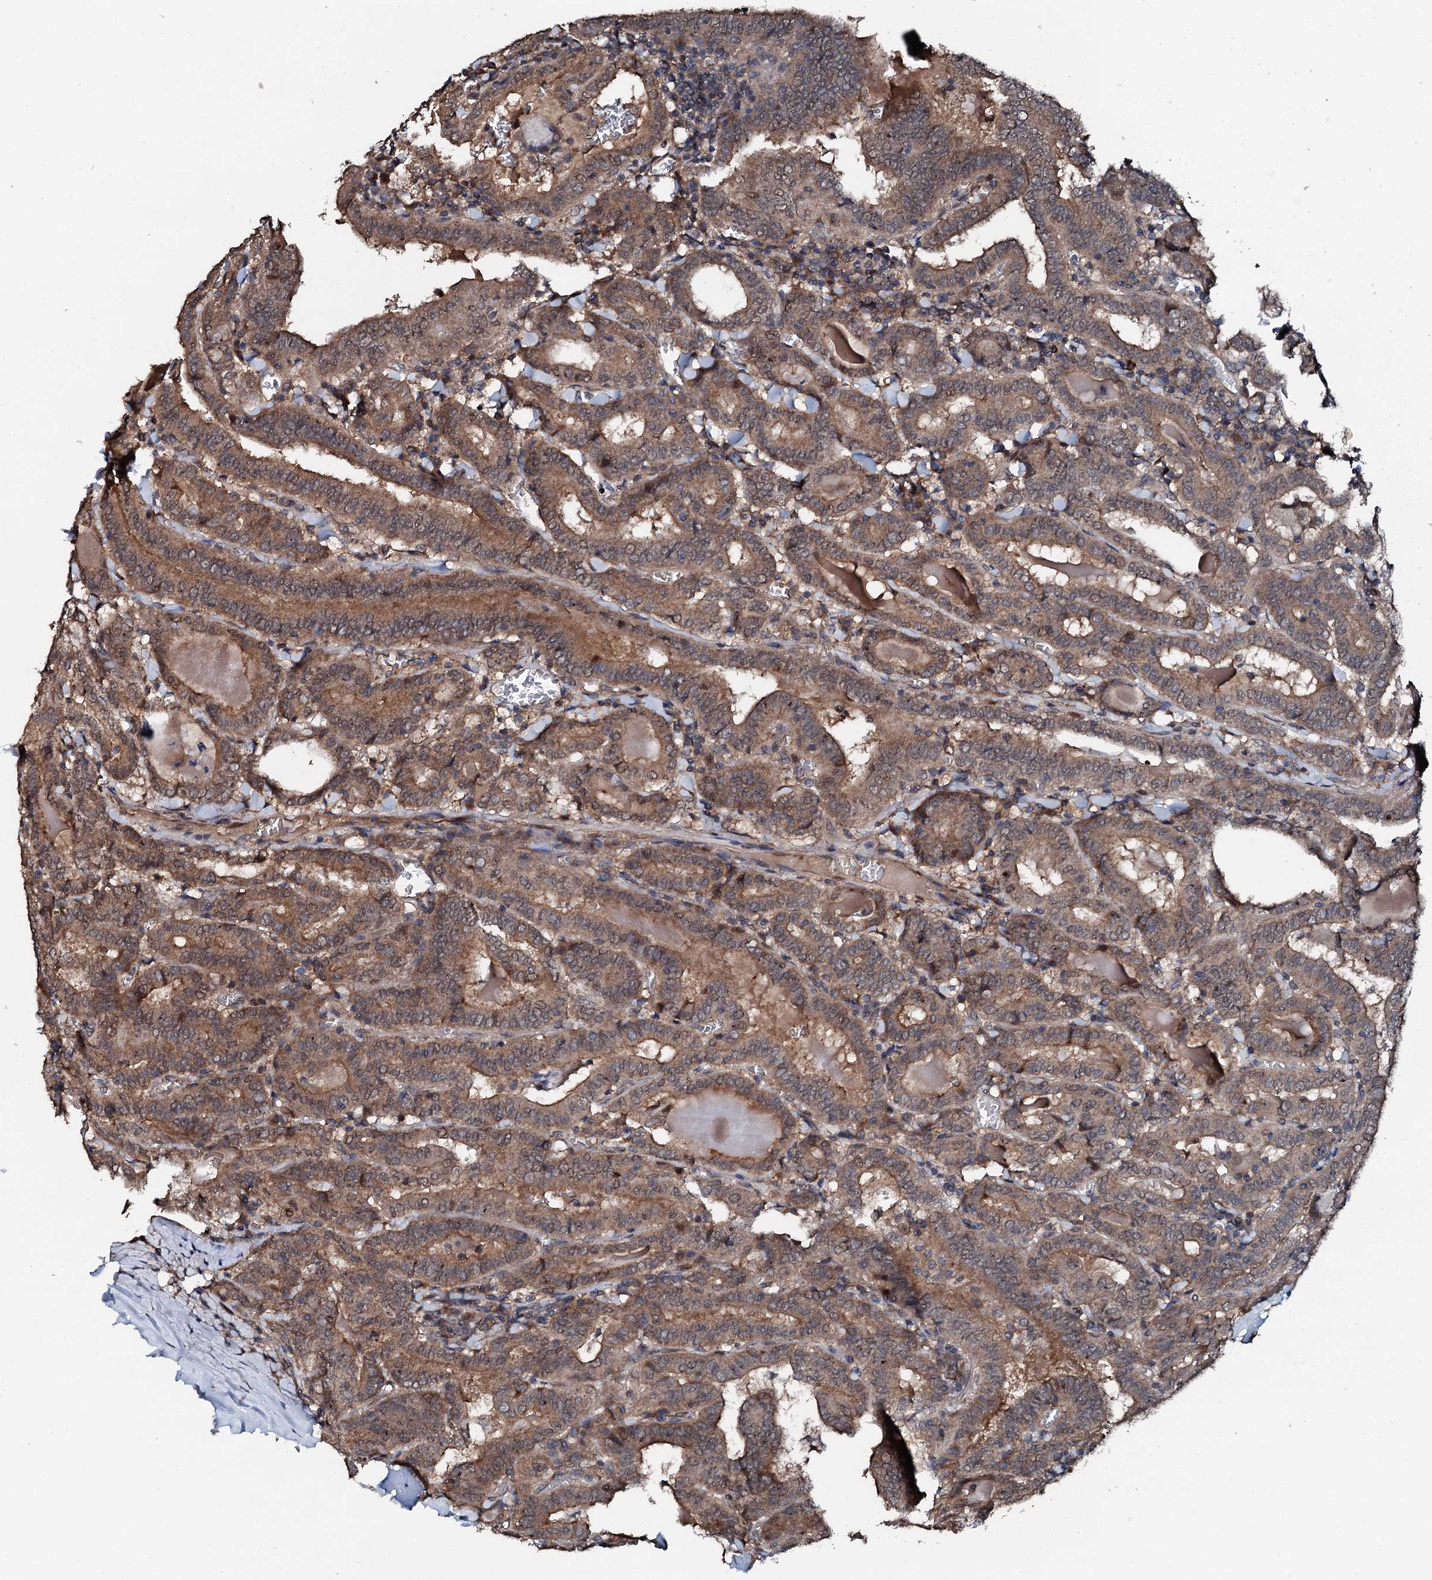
{"staining": {"intensity": "moderate", "quantity": ">75%", "location": "cytoplasmic/membranous"}, "tissue": "thyroid cancer", "cell_type": "Tumor cells", "image_type": "cancer", "snomed": [{"axis": "morphology", "description": "Papillary adenocarcinoma, NOS"}, {"axis": "topography", "description": "Thyroid gland"}], "caption": "Moderate cytoplasmic/membranous staining is present in about >75% of tumor cells in thyroid papillary adenocarcinoma. The protein is shown in brown color, while the nuclei are stained blue.", "gene": "FLYWCH1", "patient": {"sex": "female", "age": 72}}